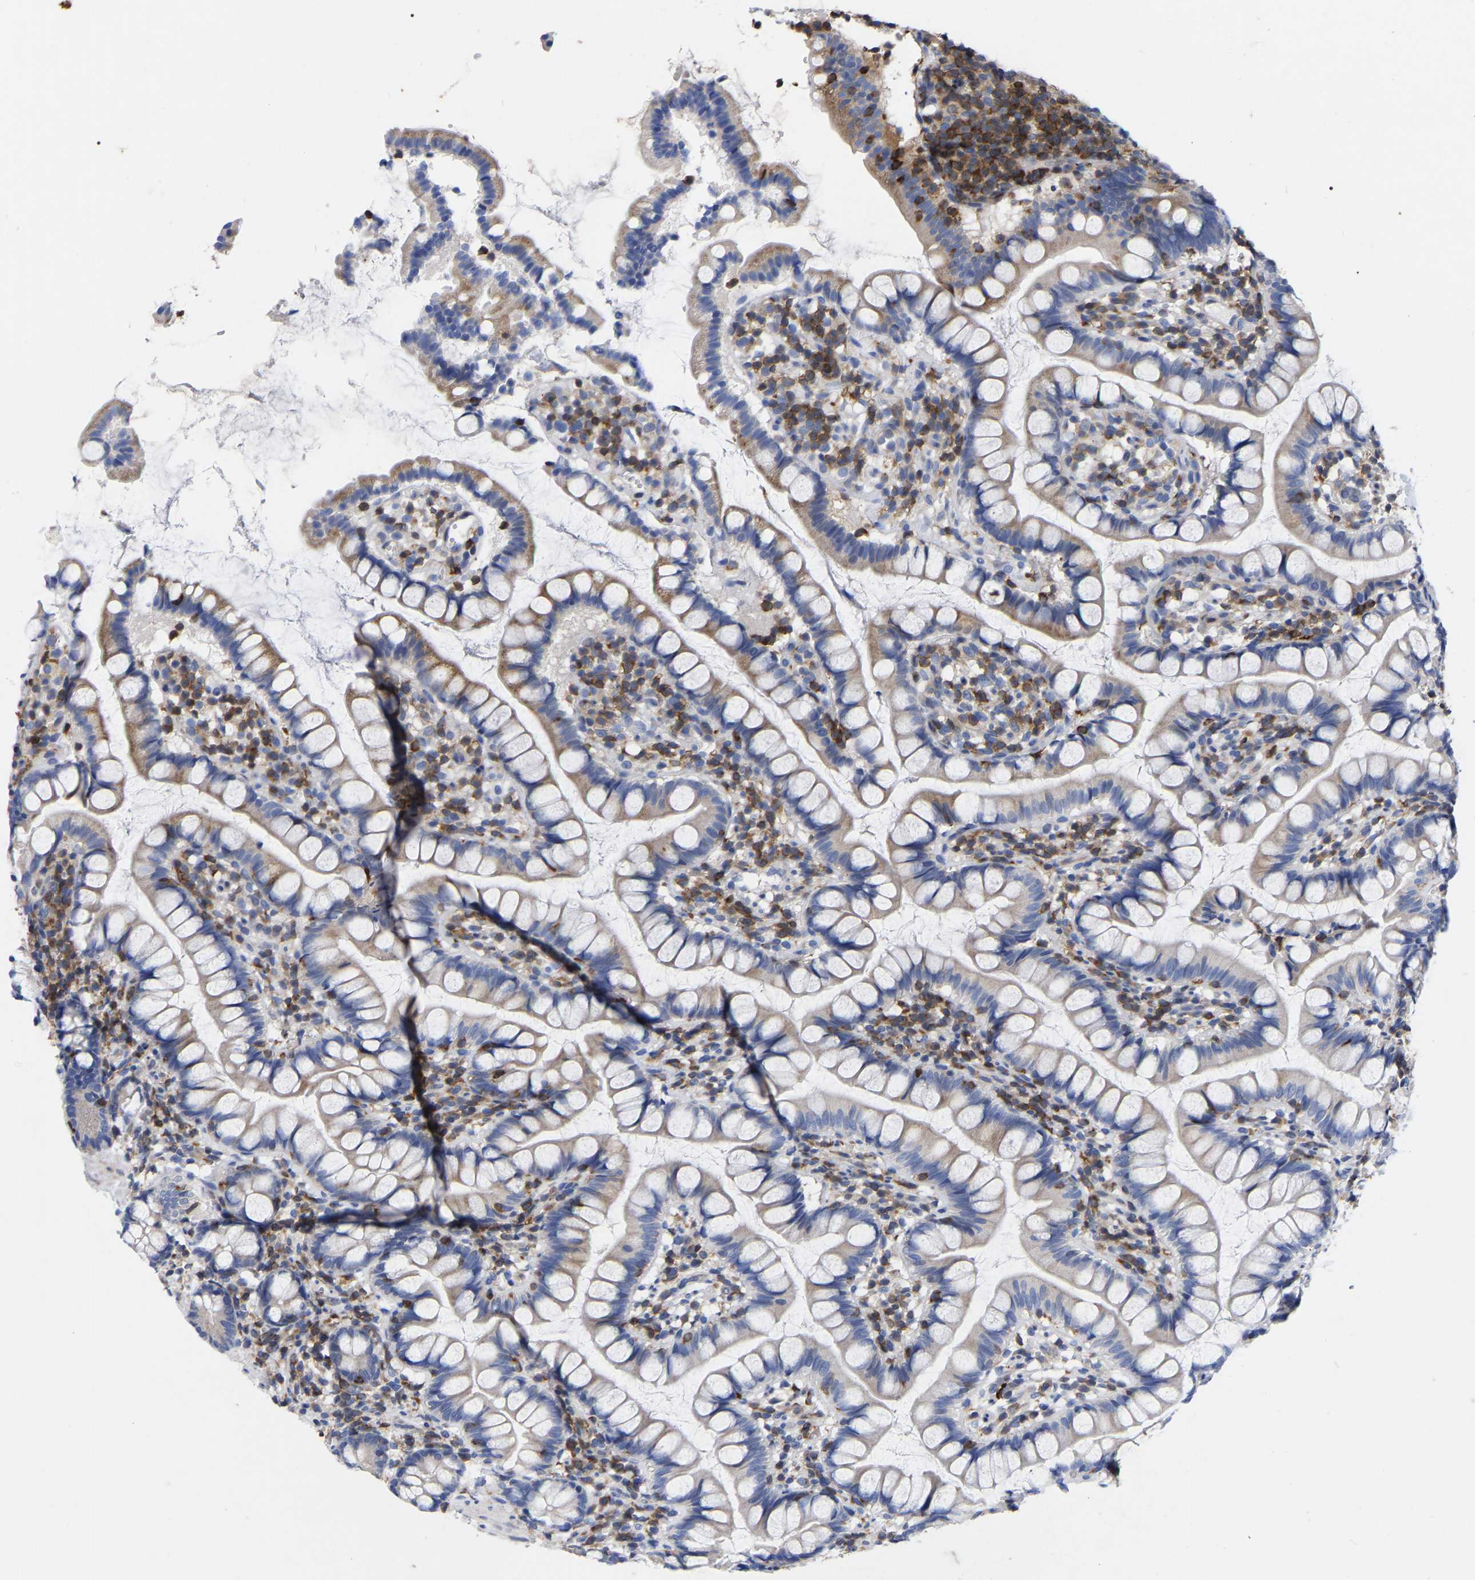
{"staining": {"intensity": "weak", "quantity": "25%-75%", "location": "cytoplasmic/membranous"}, "tissue": "small intestine", "cell_type": "Glandular cells", "image_type": "normal", "snomed": [{"axis": "morphology", "description": "Normal tissue, NOS"}, {"axis": "topography", "description": "Small intestine"}], "caption": "High-magnification brightfield microscopy of unremarkable small intestine stained with DAB (brown) and counterstained with hematoxylin (blue). glandular cells exhibit weak cytoplasmic/membranous positivity is present in about25%-75% of cells. (DAB (3,3'-diaminobenzidine) IHC, brown staining for protein, blue staining for nuclei).", "gene": "PTPN7", "patient": {"sex": "female", "age": 84}}